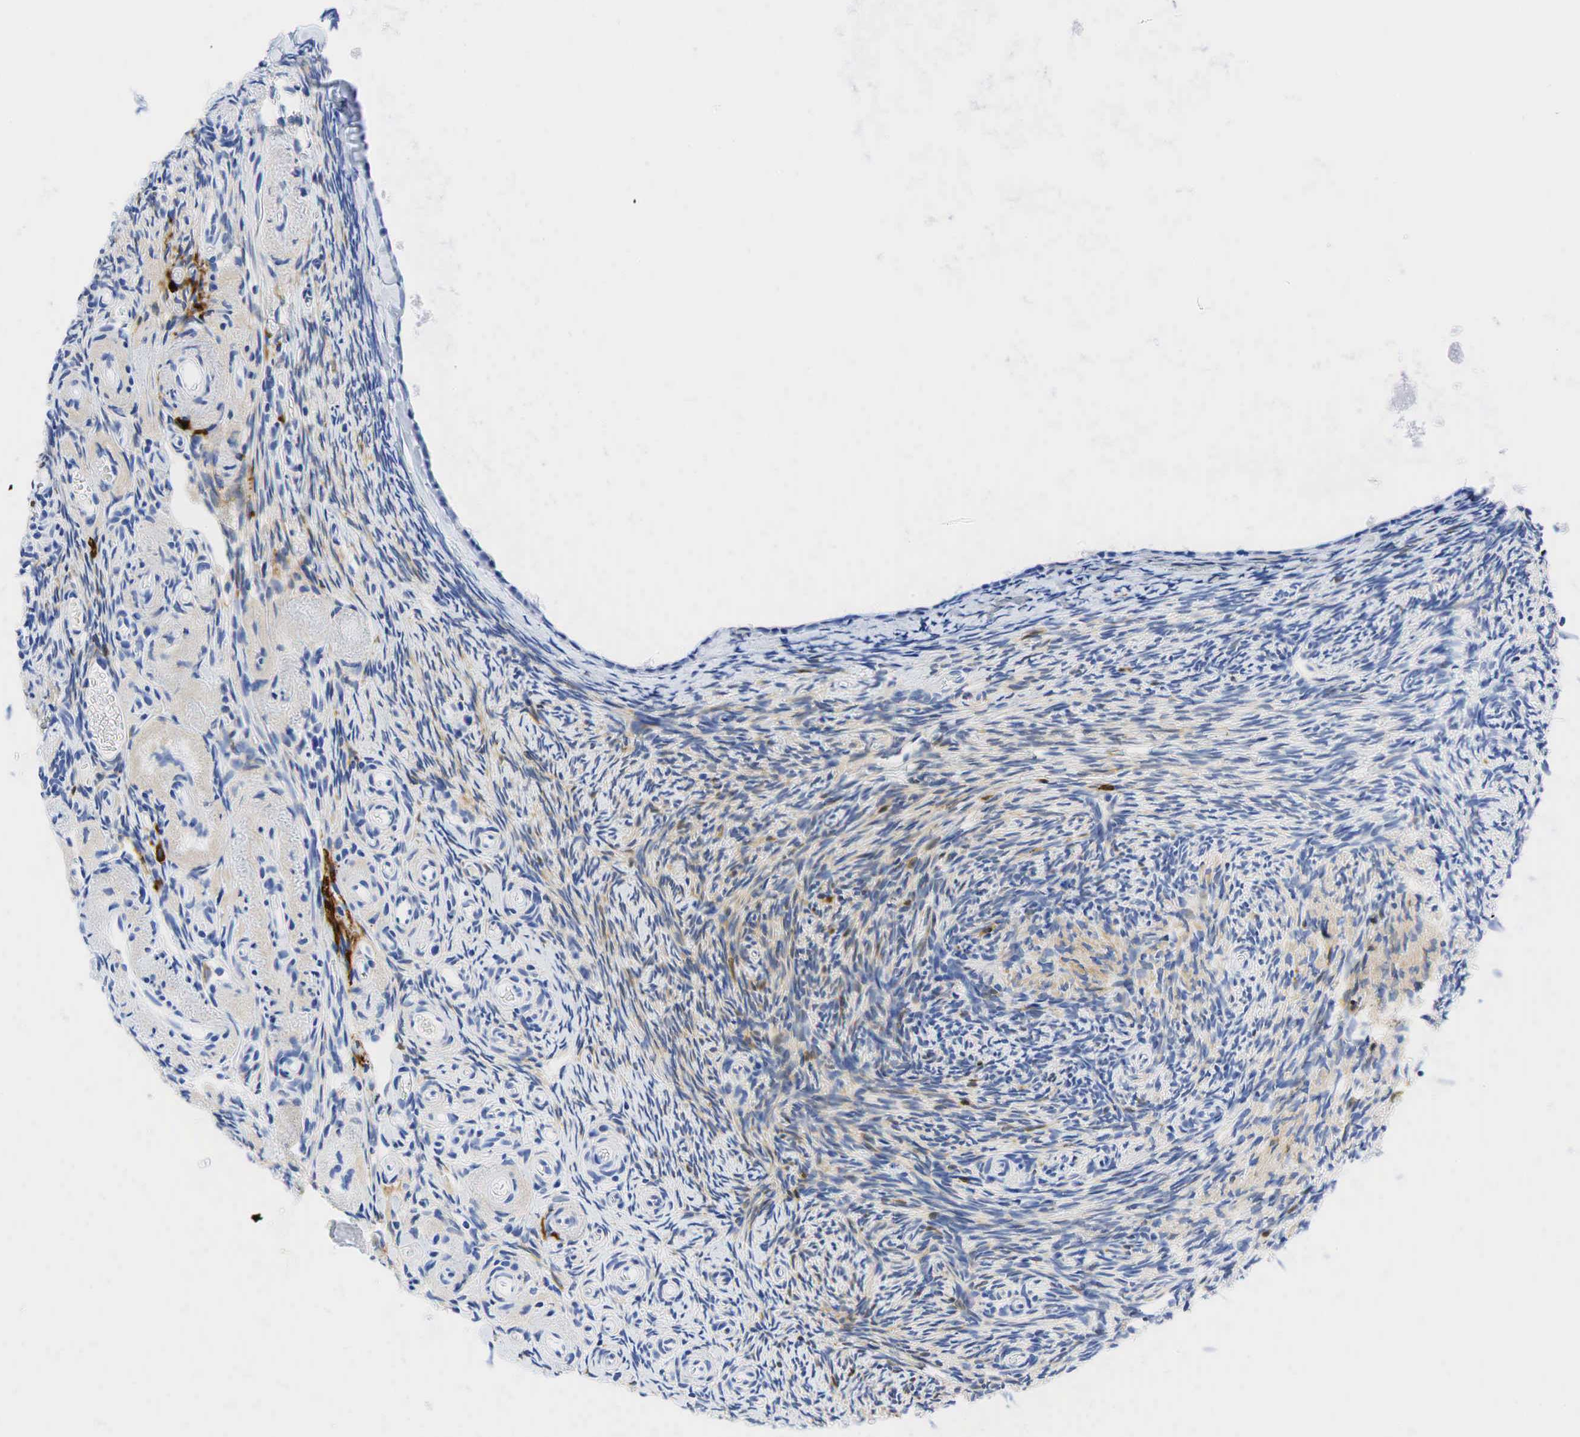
{"staining": {"intensity": "negative", "quantity": "none", "location": "none"}, "tissue": "ovary", "cell_type": "Ovarian stroma cells", "image_type": "normal", "snomed": [{"axis": "morphology", "description": "Normal tissue, NOS"}, {"axis": "topography", "description": "Ovary"}], "caption": "IHC of unremarkable ovary displays no expression in ovarian stroma cells.", "gene": "INHA", "patient": {"sex": "female", "age": 78}}